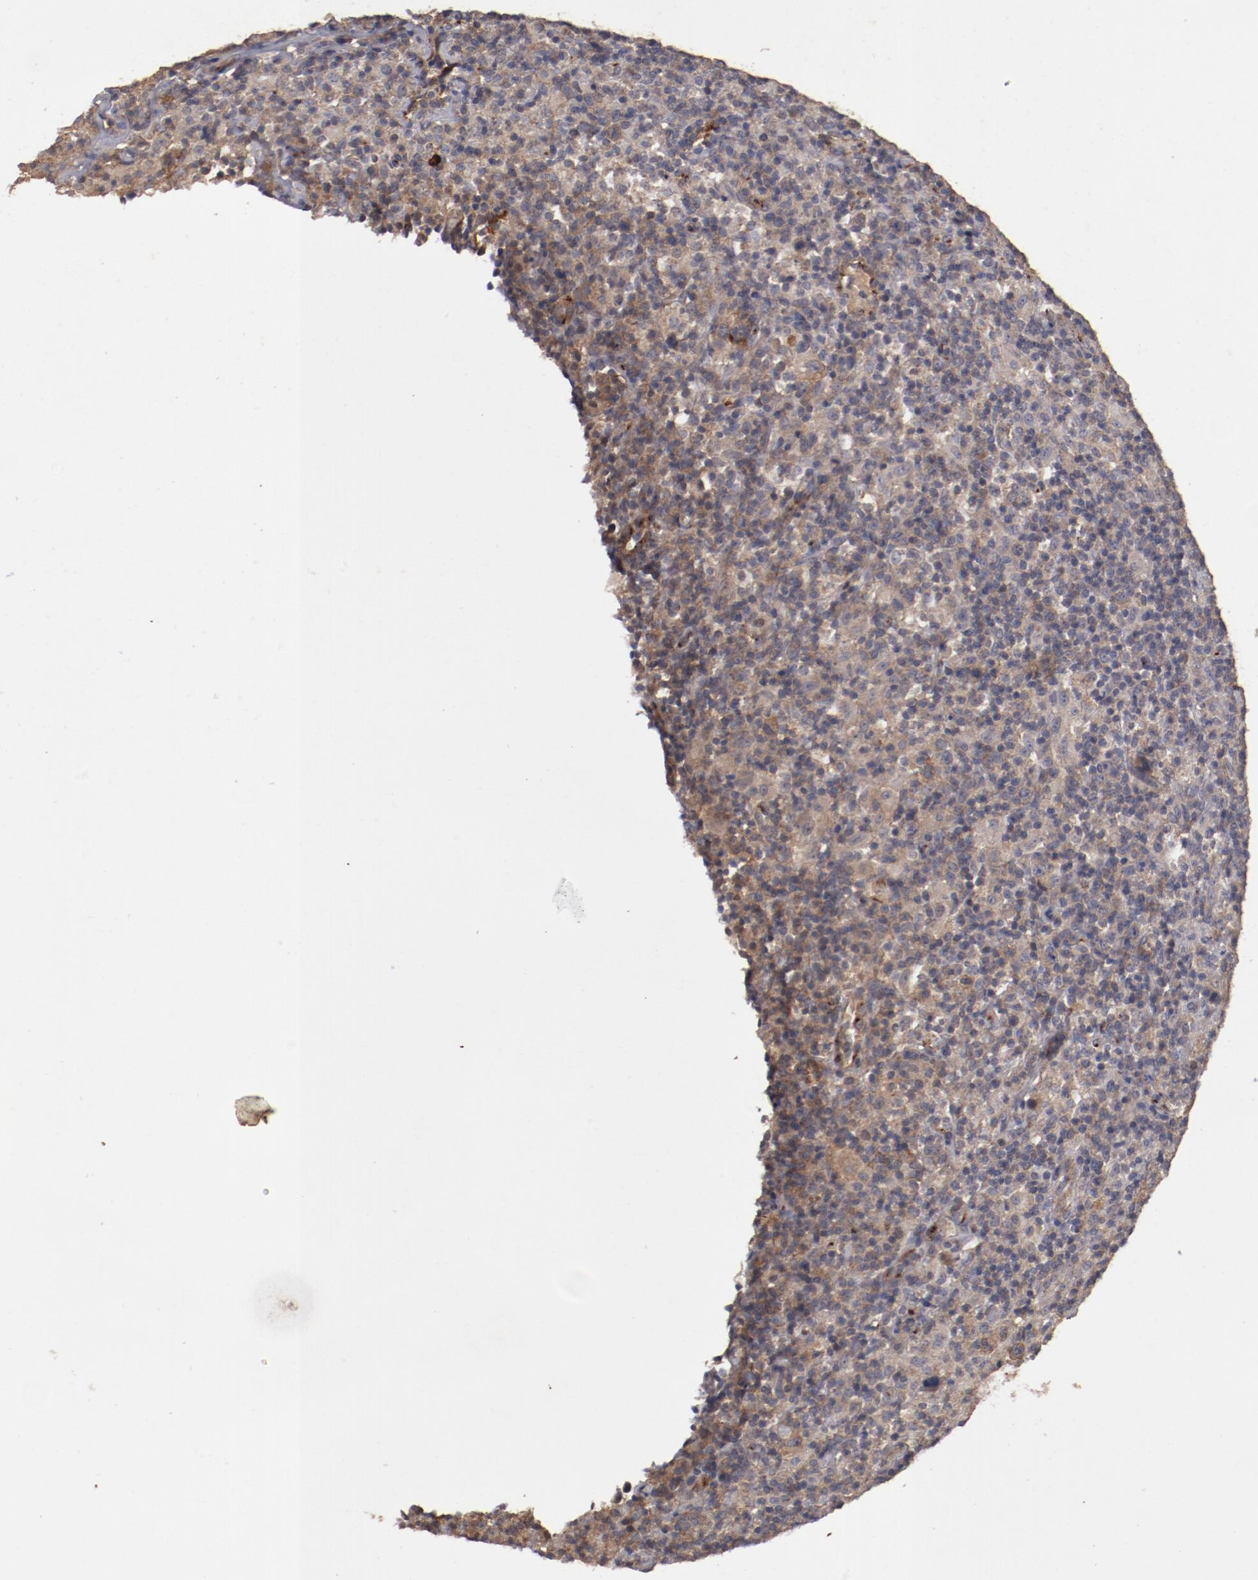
{"staining": {"intensity": "weak", "quantity": "25%-75%", "location": "cytoplasmic/membranous"}, "tissue": "lymphoma", "cell_type": "Tumor cells", "image_type": "cancer", "snomed": [{"axis": "morphology", "description": "Hodgkin's disease, NOS"}, {"axis": "topography", "description": "Lymph node"}], "caption": "Immunohistochemical staining of human Hodgkin's disease exhibits low levels of weak cytoplasmic/membranous protein expression in about 25%-75% of tumor cells.", "gene": "DIPK2B", "patient": {"sex": "male", "age": 65}}